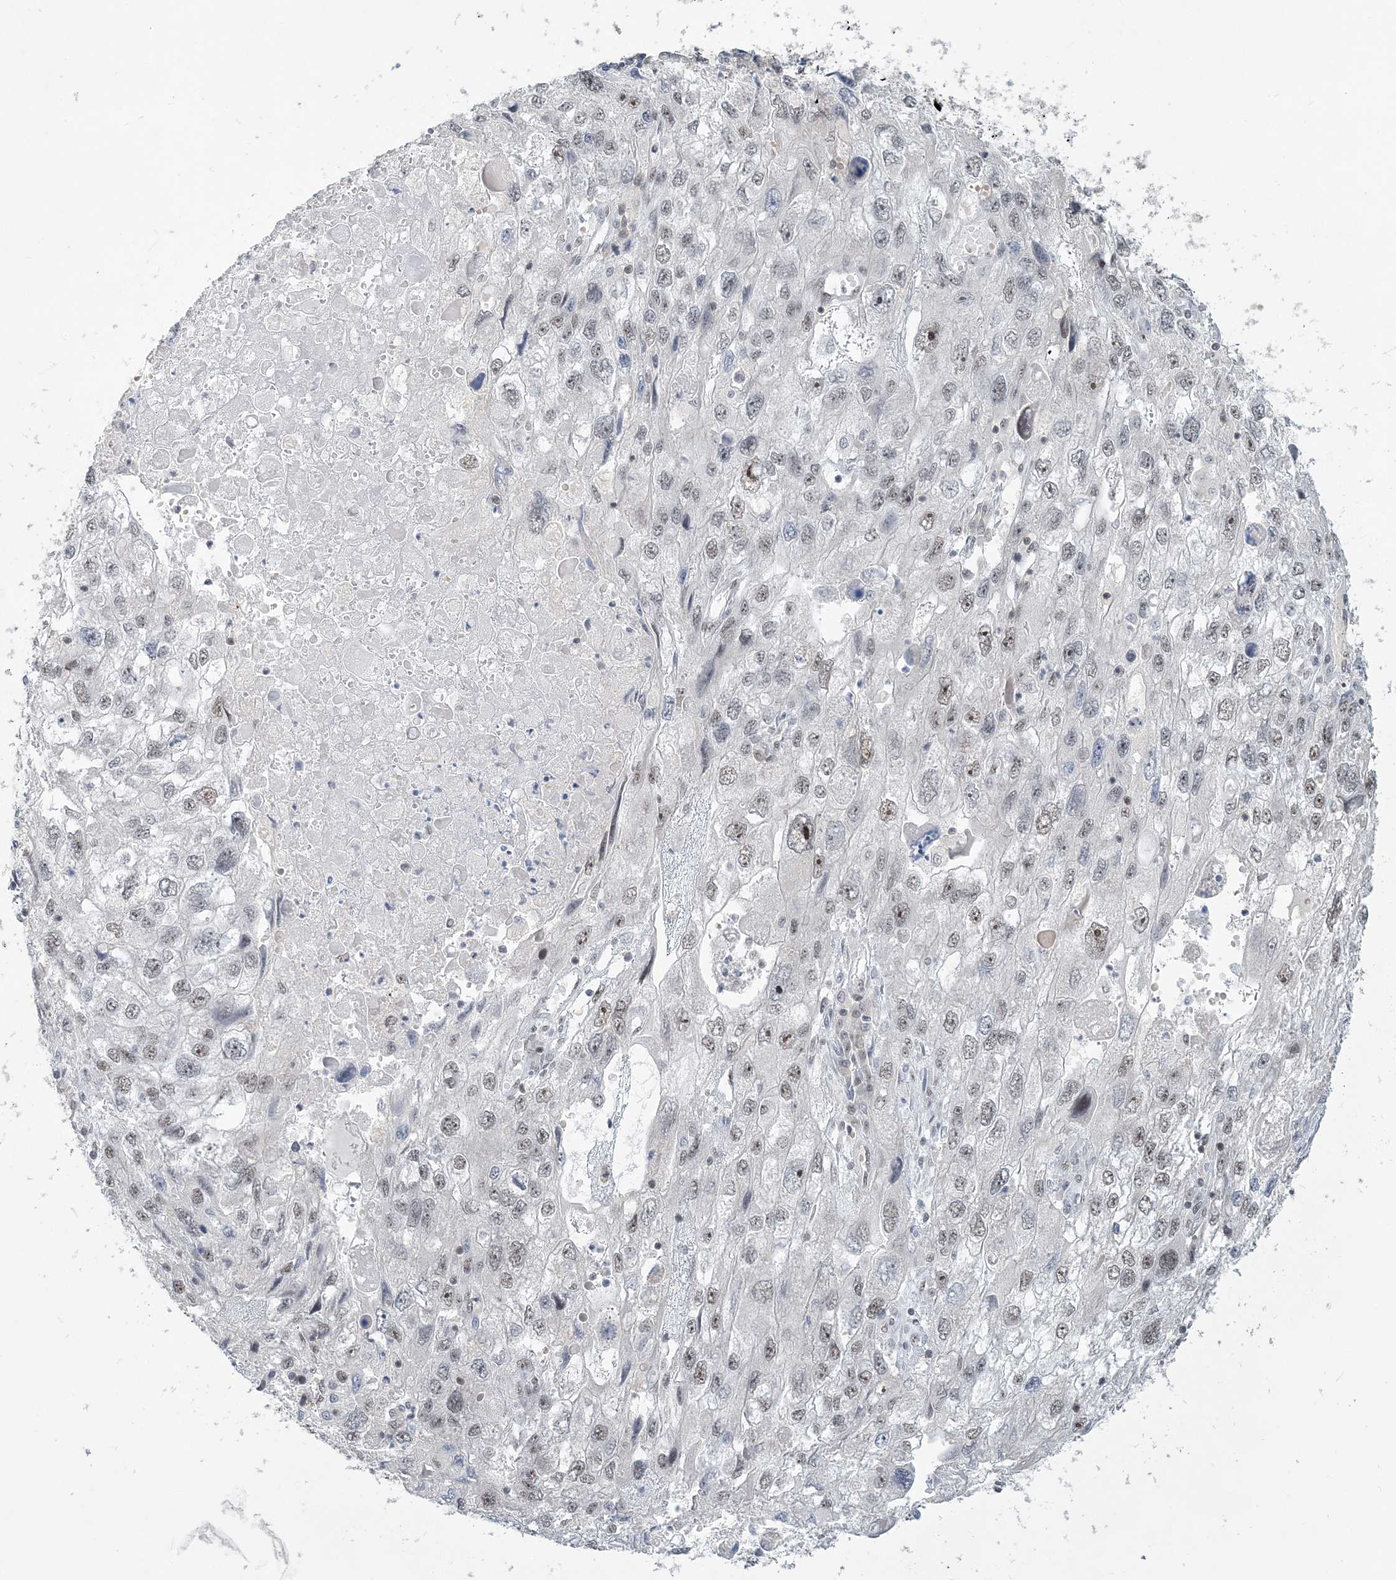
{"staining": {"intensity": "moderate", "quantity": "25%-75%", "location": "nuclear"}, "tissue": "endometrial cancer", "cell_type": "Tumor cells", "image_type": "cancer", "snomed": [{"axis": "morphology", "description": "Adenocarcinoma, NOS"}, {"axis": "topography", "description": "Endometrium"}], "caption": "This is an image of immunohistochemistry (IHC) staining of endometrial cancer, which shows moderate staining in the nuclear of tumor cells.", "gene": "PLRG1", "patient": {"sex": "female", "age": 49}}